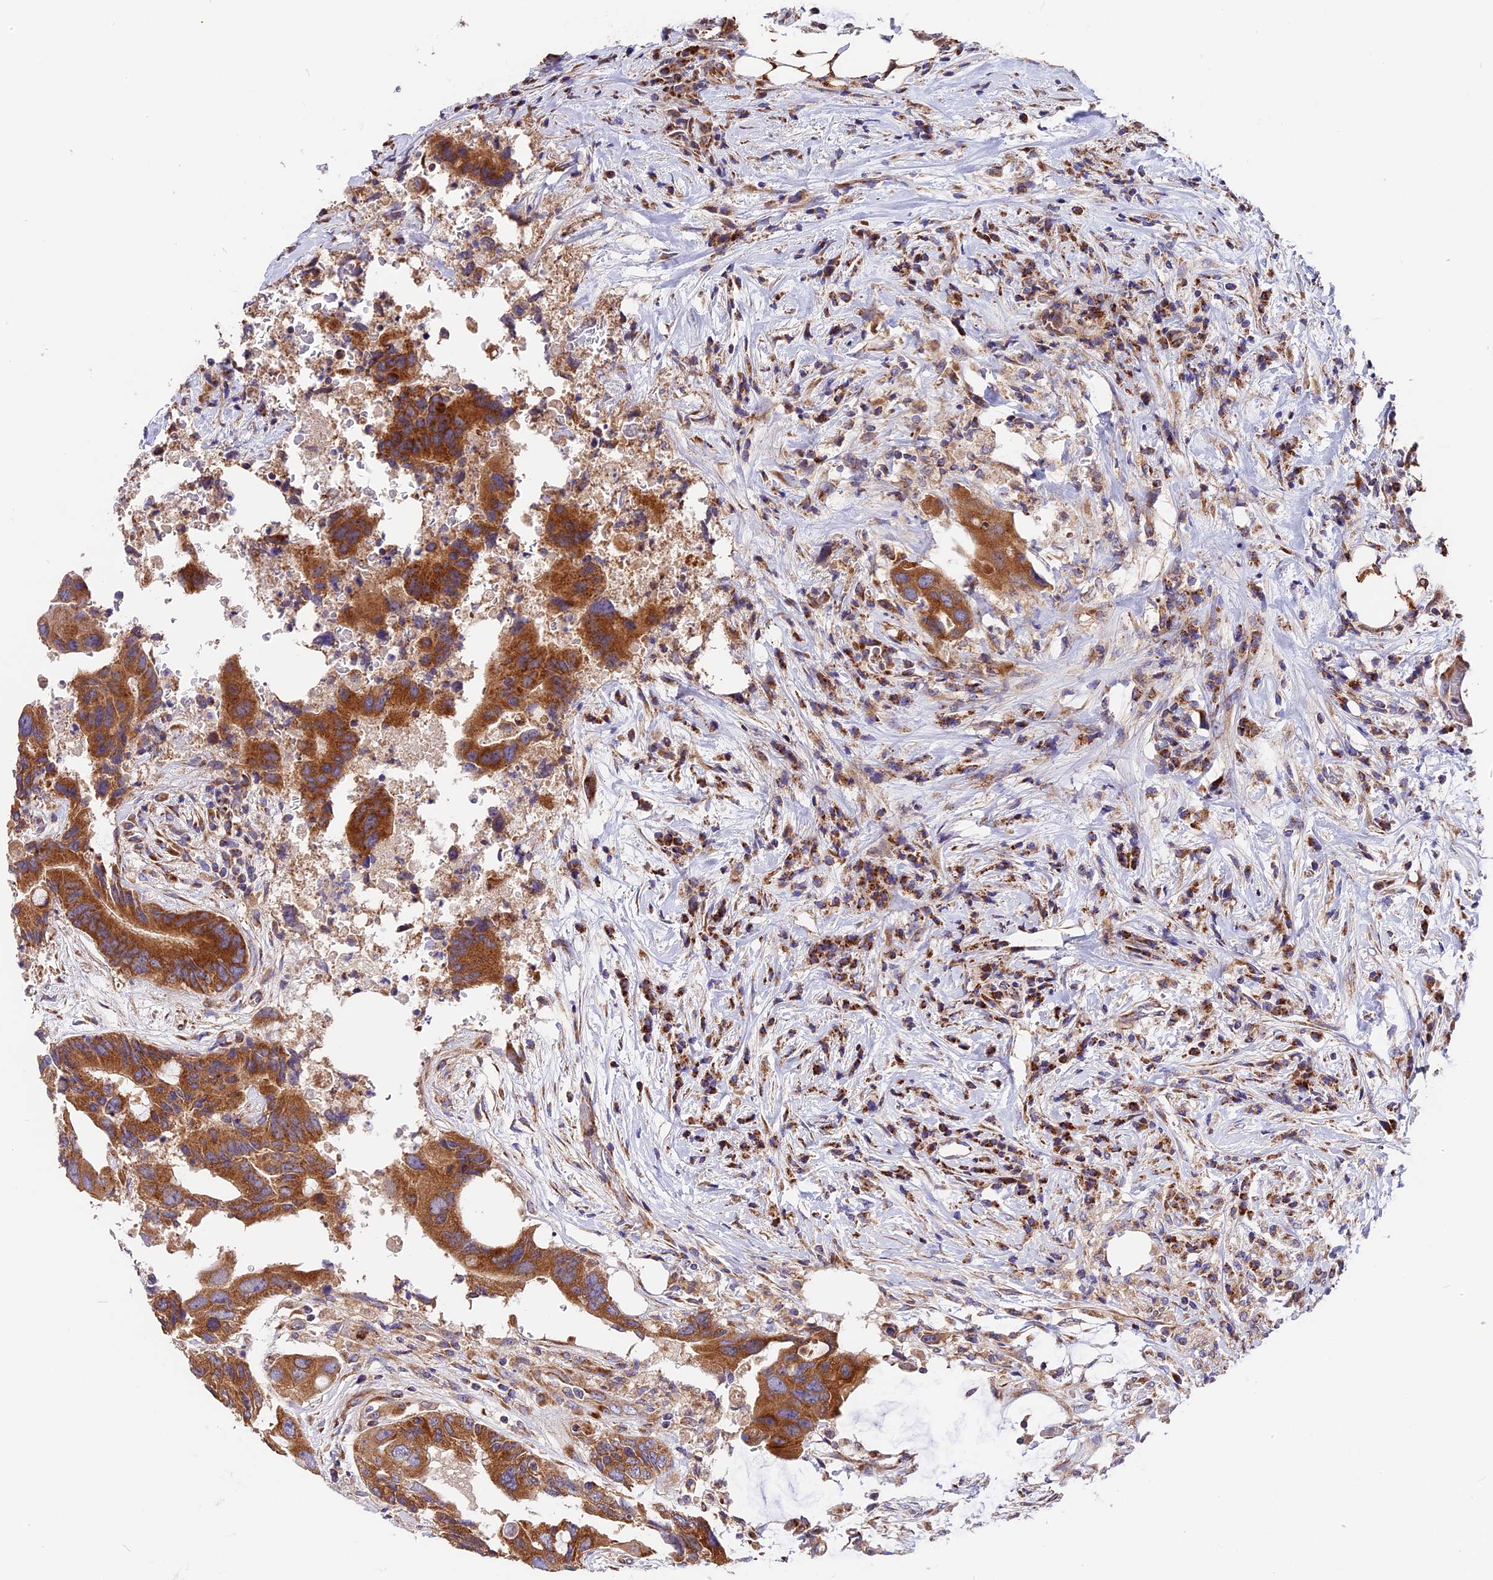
{"staining": {"intensity": "moderate", "quantity": ">75%", "location": "cytoplasmic/membranous"}, "tissue": "colorectal cancer", "cell_type": "Tumor cells", "image_type": "cancer", "snomed": [{"axis": "morphology", "description": "Adenocarcinoma, NOS"}, {"axis": "topography", "description": "Colon"}], "caption": "Brown immunohistochemical staining in colorectal cancer shows moderate cytoplasmic/membranous staining in about >75% of tumor cells. Immunohistochemistry stains the protein of interest in brown and the nuclei are stained blue.", "gene": "MRAS", "patient": {"sex": "male", "age": 71}}